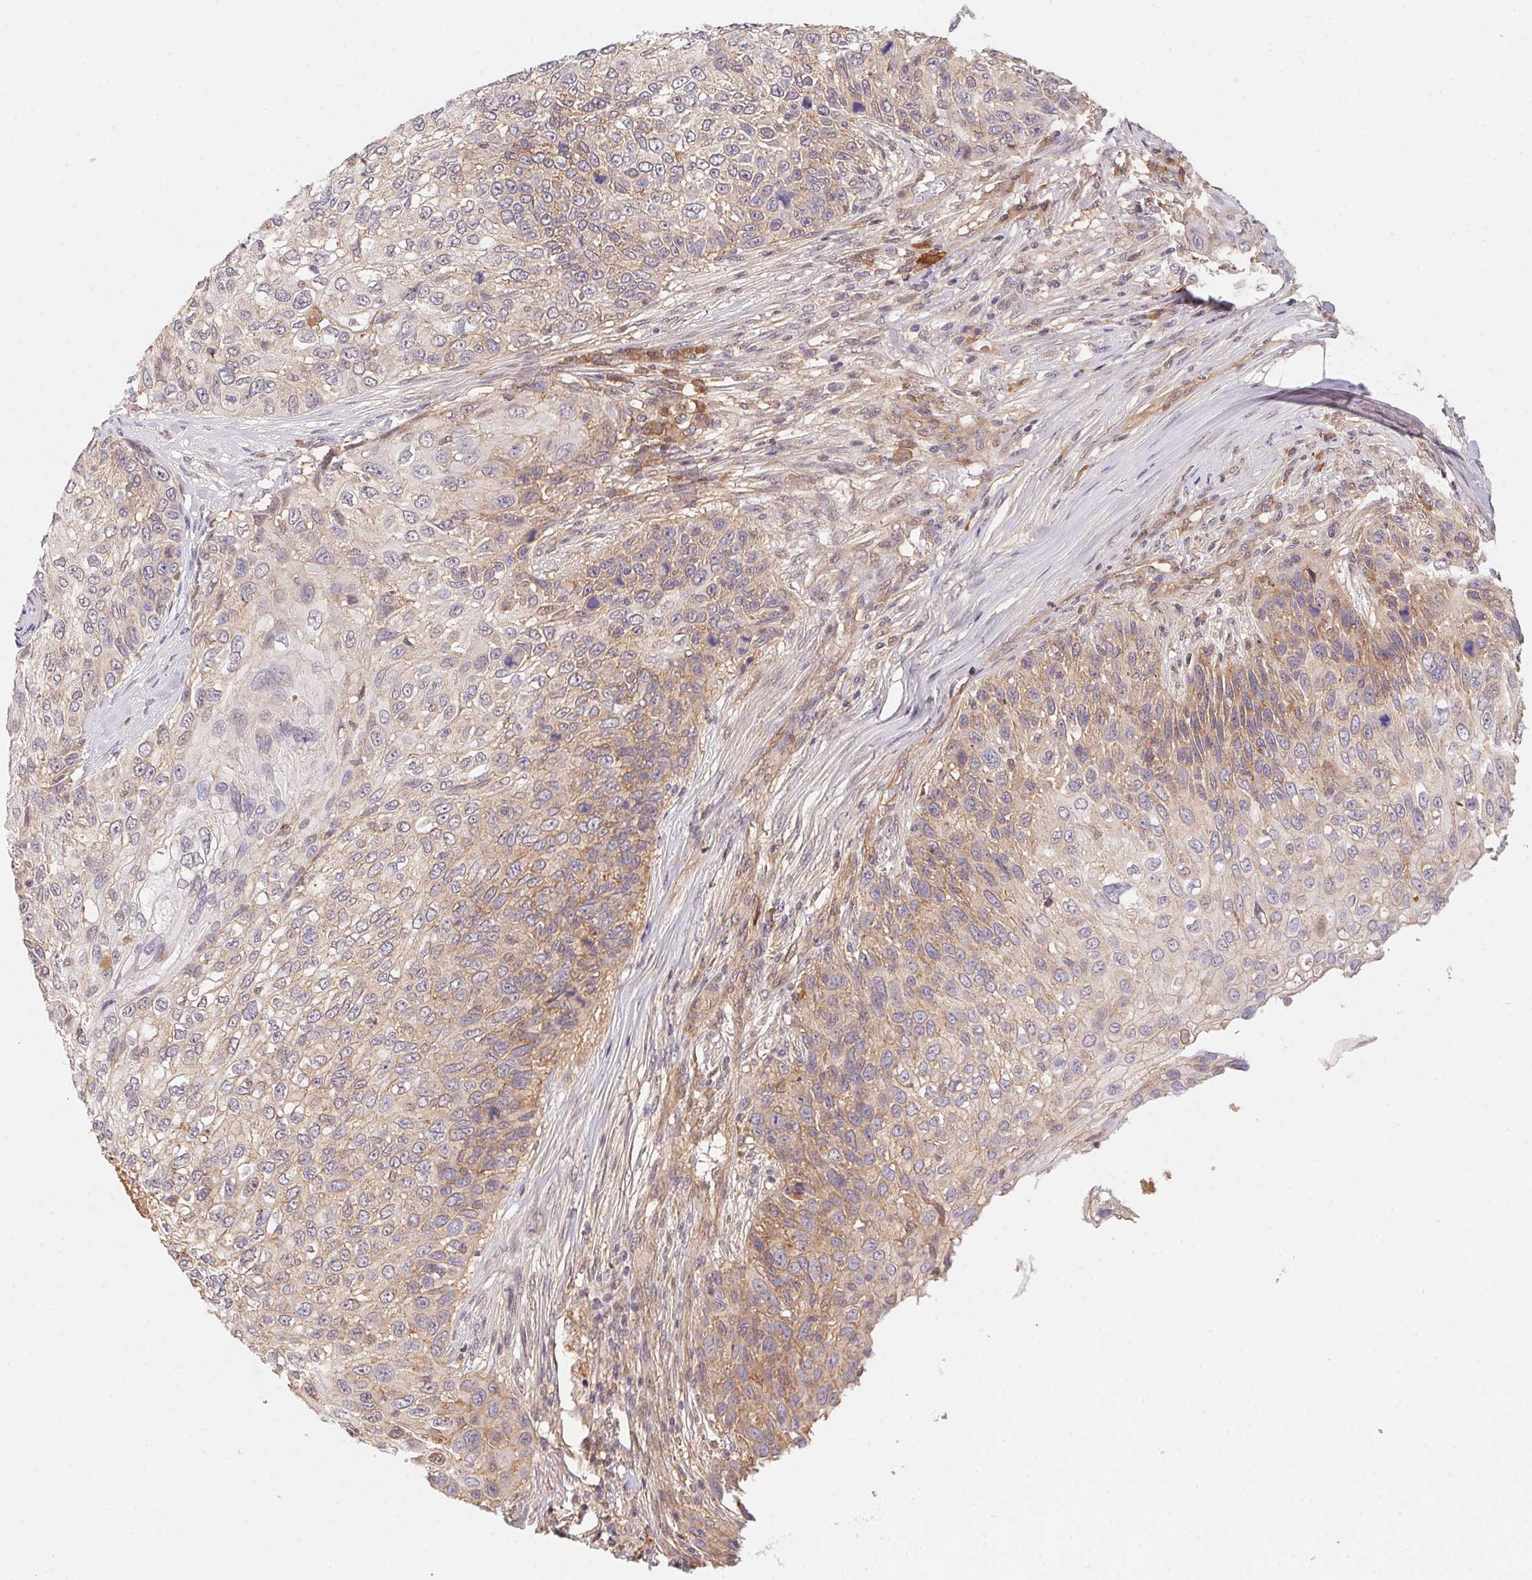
{"staining": {"intensity": "weak", "quantity": "25%-75%", "location": "cytoplasmic/membranous"}, "tissue": "skin cancer", "cell_type": "Tumor cells", "image_type": "cancer", "snomed": [{"axis": "morphology", "description": "Squamous cell carcinoma, NOS"}, {"axis": "topography", "description": "Skin"}], "caption": "Immunohistochemical staining of human squamous cell carcinoma (skin) demonstrates low levels of weak cytoplasmic/membranous positivity in approximately 25%-75% of tumor cells. The staining is performed using DAB brown chromogen to label protein expression. The nuclei are counter-stained blue using hematoxylin.", "gene": "SLC52A2", "patient": {"sex": "male", "age": 92}}